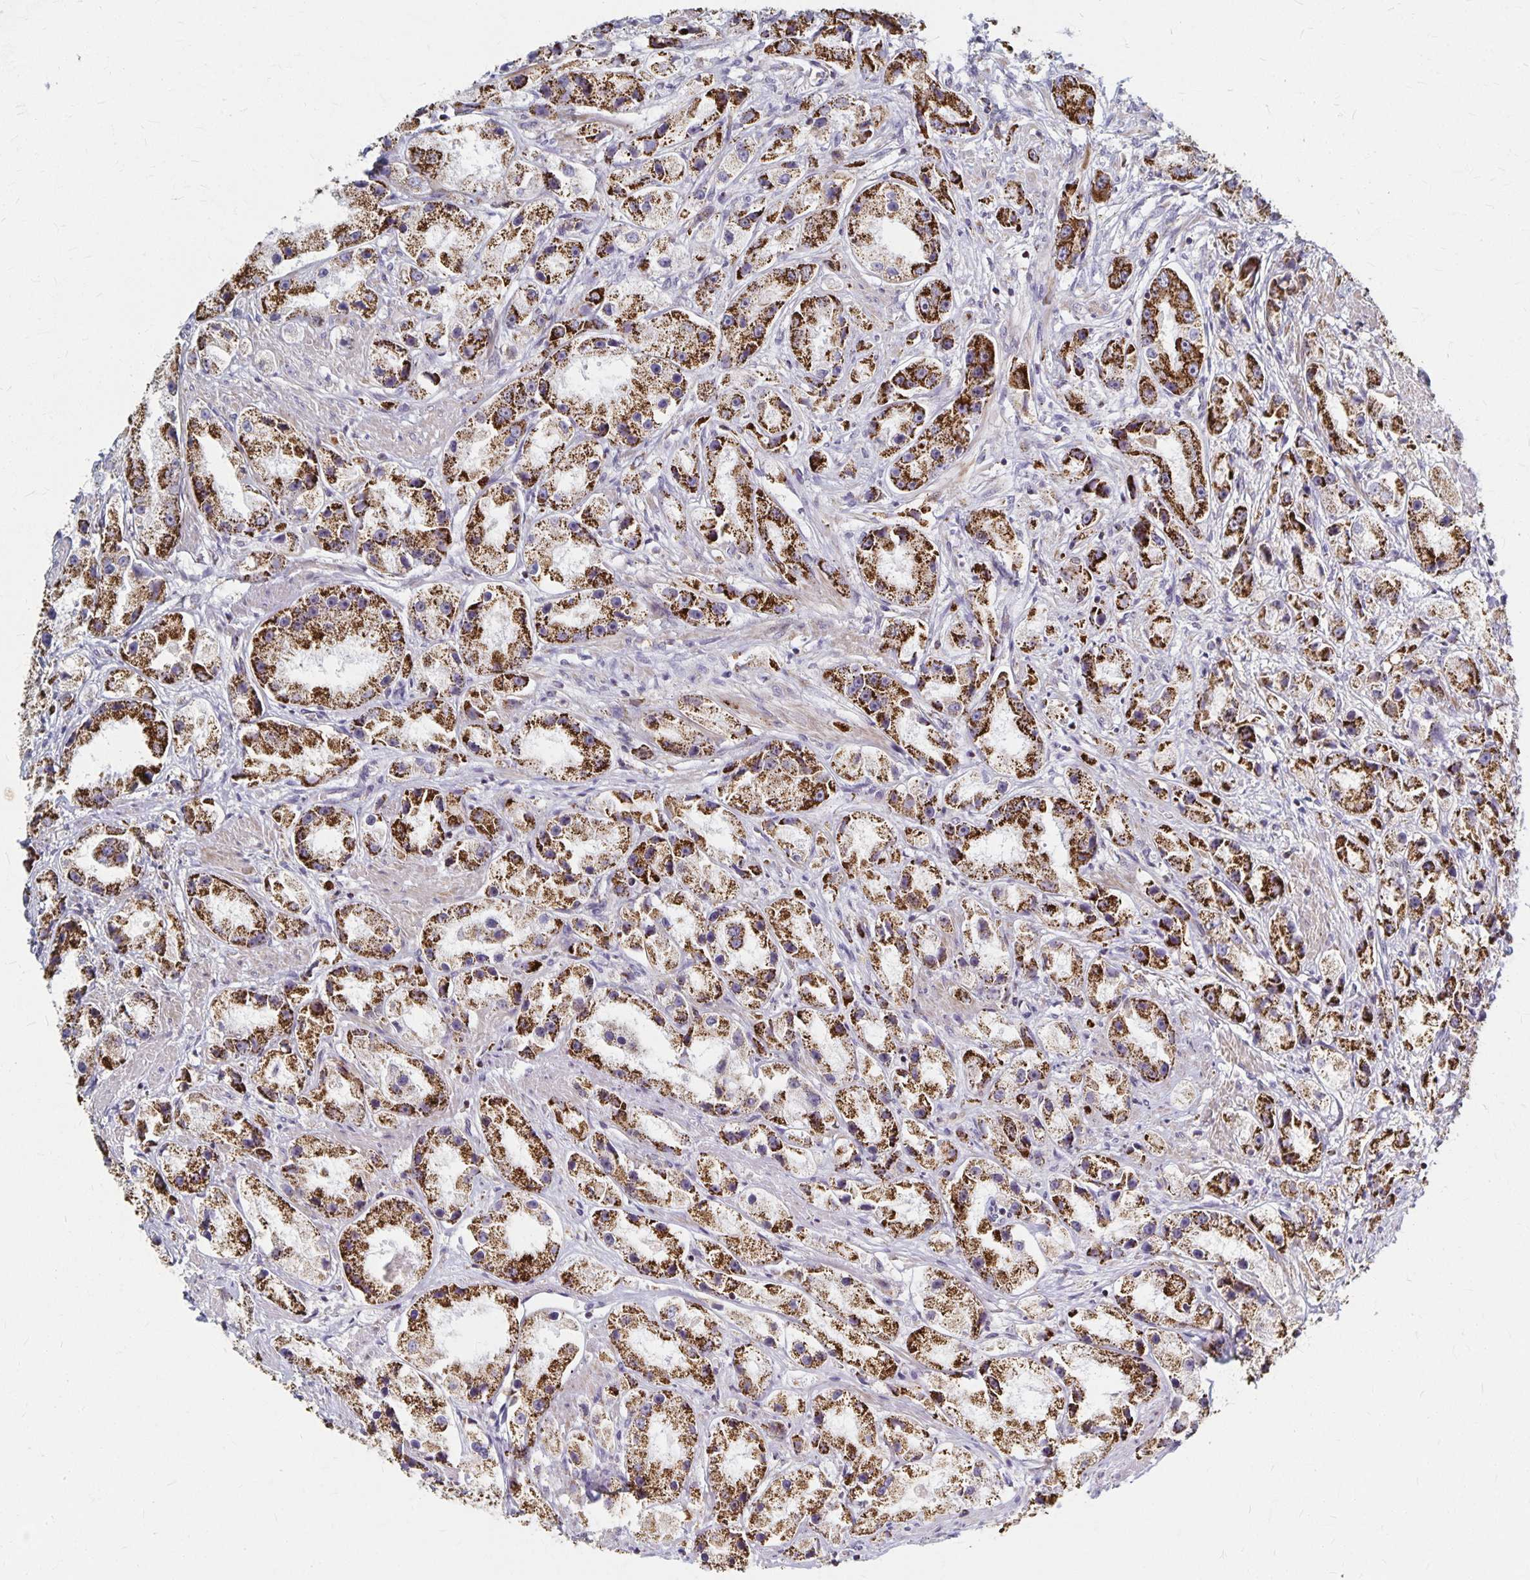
{"staining": {"intensity": "strong", "quantity": ">75%", "location": "cytoplasmic/membranous"}, "tissue": "prostate cancer", "cell_type": "Tumor cells", "image_type": "cancer", "snomed": [{"axis": "morphology", "description": "Adenocarcinoma, High grade"}, {"axis": "topography", "description": "Prostate"}], "caption": "IHC of human prostate cancer (adenocarcinoma (high-grade)) exhibits high levels of strong cytoplasmic/membranous expression in approximately >75% of tumor cells.", "gene": "DYRK4", "patient": {"sex": "male", "age": 67}}